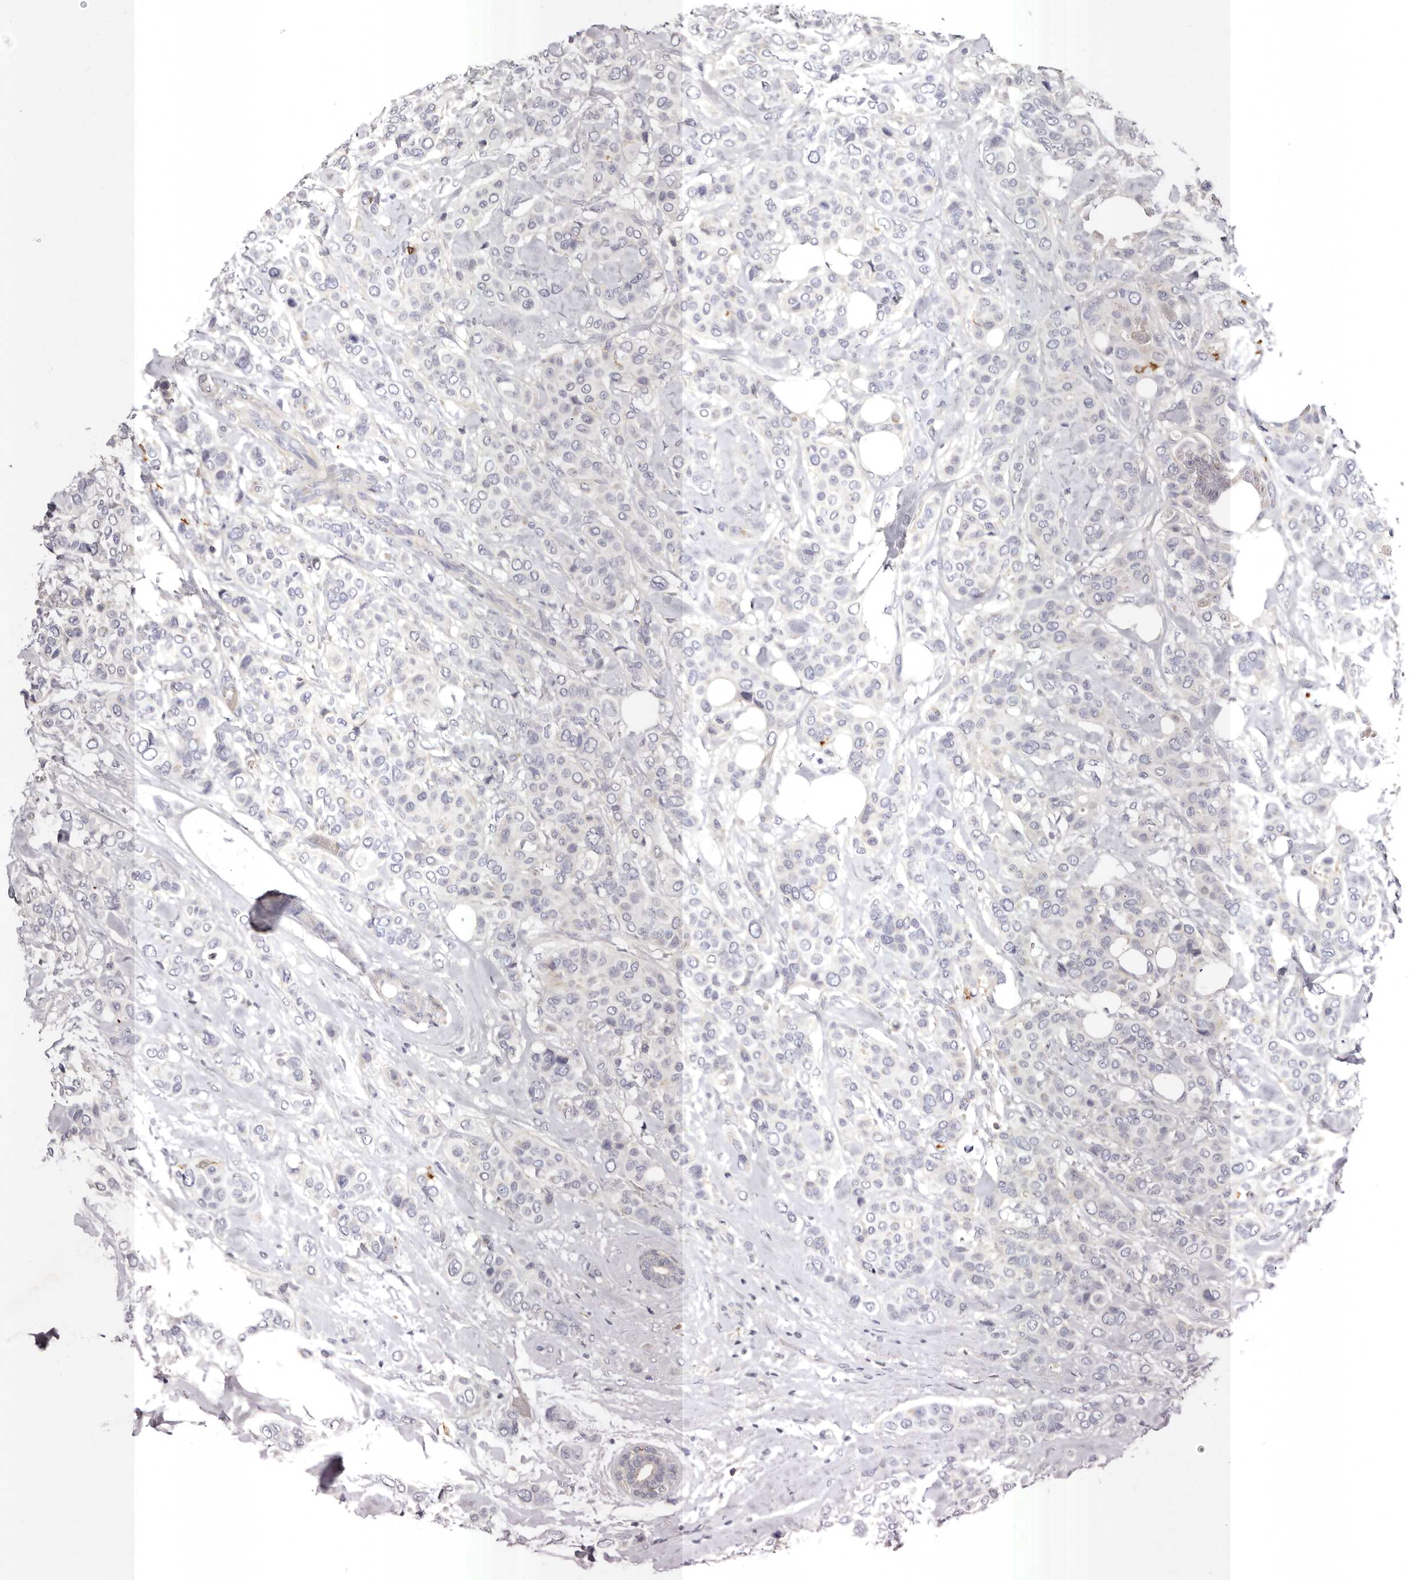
{"staining": {"intensity": "negative", "quantity": "none", "location": "none"}, "tissue": "breast cancer", "cell_type": "Tumor cells", "image_type": "cancer", "snomed": [{"axis": "morphology", "description": "Lobular carcinoma"}, {"axis": "topography", "description": "Breast"}], "caption": "Immunohistochemistry of lobular carcinoma (breast) reveals no staining in tumor cells.", "gene": "S1PR5", "patient": {"sex": "female", "age": 51}}